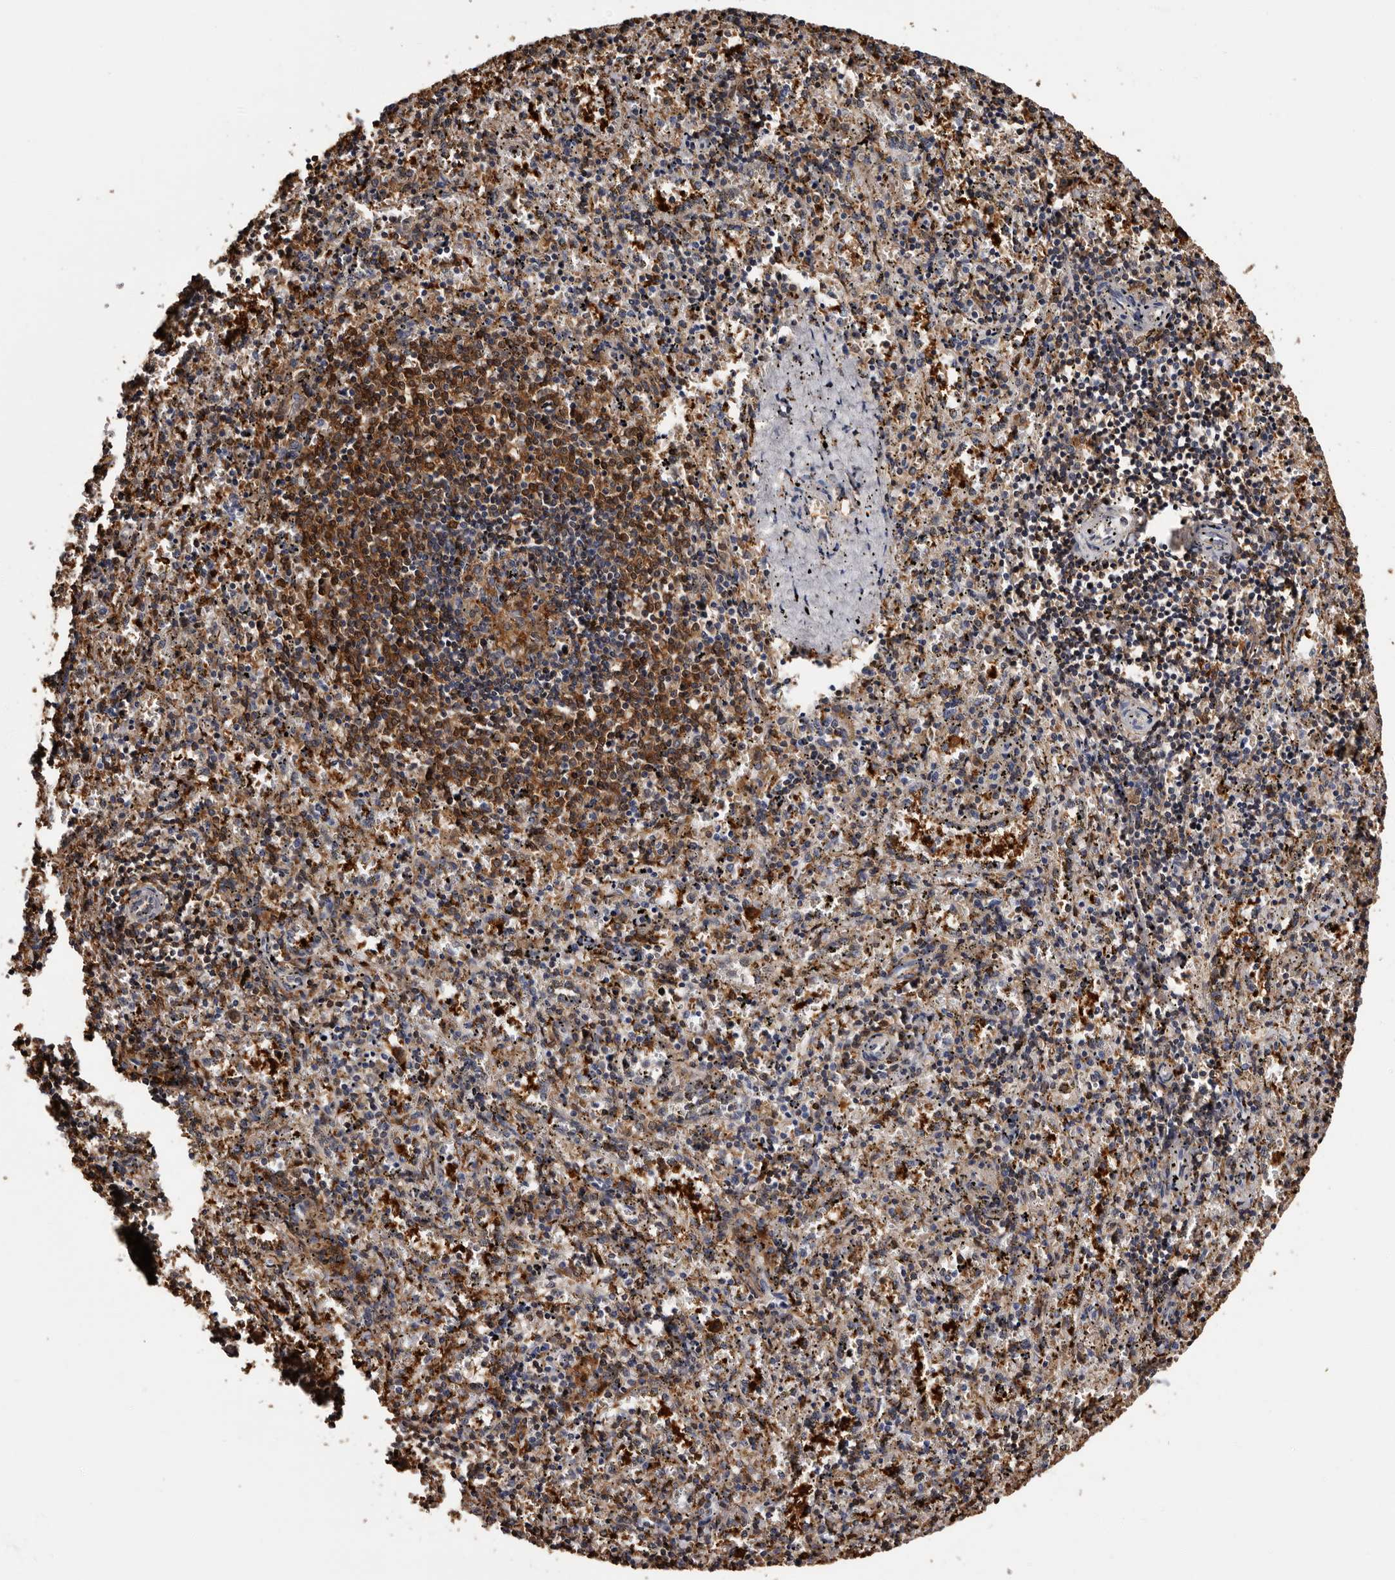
{"staining": {"intensity": "moderate", "quantity": "25%-75%", "location": "cytoplasmic/membranous"}, "tissue": "spleen", "cell_type": "Cells in red pulp", "image_type": "normal", "snomed": [{"axis": "morphology", "description": "Normal tissue, NOS"}, {"axis": "topography", "description": "Spleen"}], "caption": "Protein analysis of benign spleen demonstrates moderate cytoplasmic/membranous positivity in approximately 25%-75% of cells in red pulp.", "gene": "DNPH1", "patient": {"sex": "male", "age": 11}}